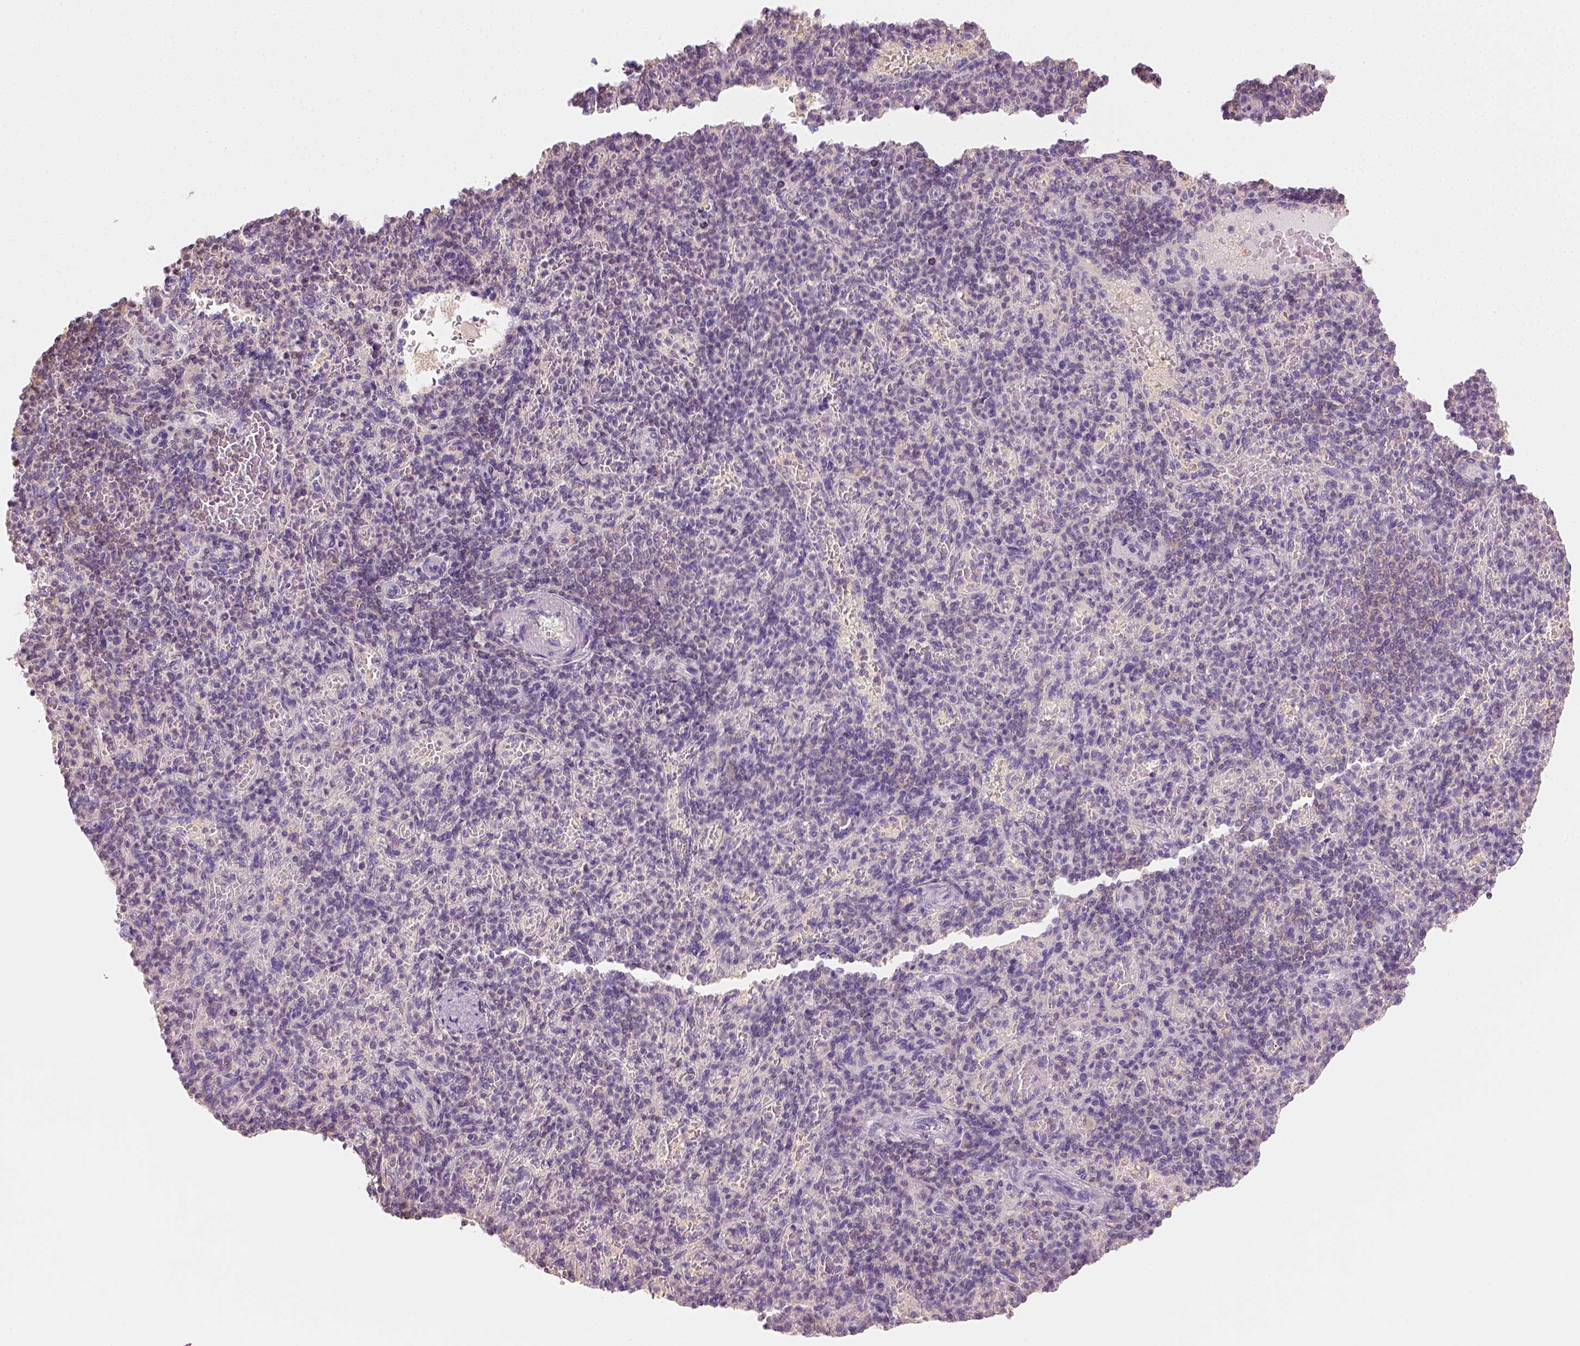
{"staining": {"intensity": "negative", "quantity": "none", "location": "none"}, "tissue": "spleen", "cell_type": "Cells in red pulp", "image_type": "normal", "snomed": [{"axis": "morphology", "description": "Normal tissue, NOS"}, {"axis": "topography", "description": "Spleen"}], "caption": "The image shows no staining of cells in red pulp in unremarkable spleen. (DAB (3,3'-diaminobenzidine) immunohistochemistry with hematoxylin counter stain).", "gene": "EPHB1", "patient": {"sex": "female", "age": 74}}